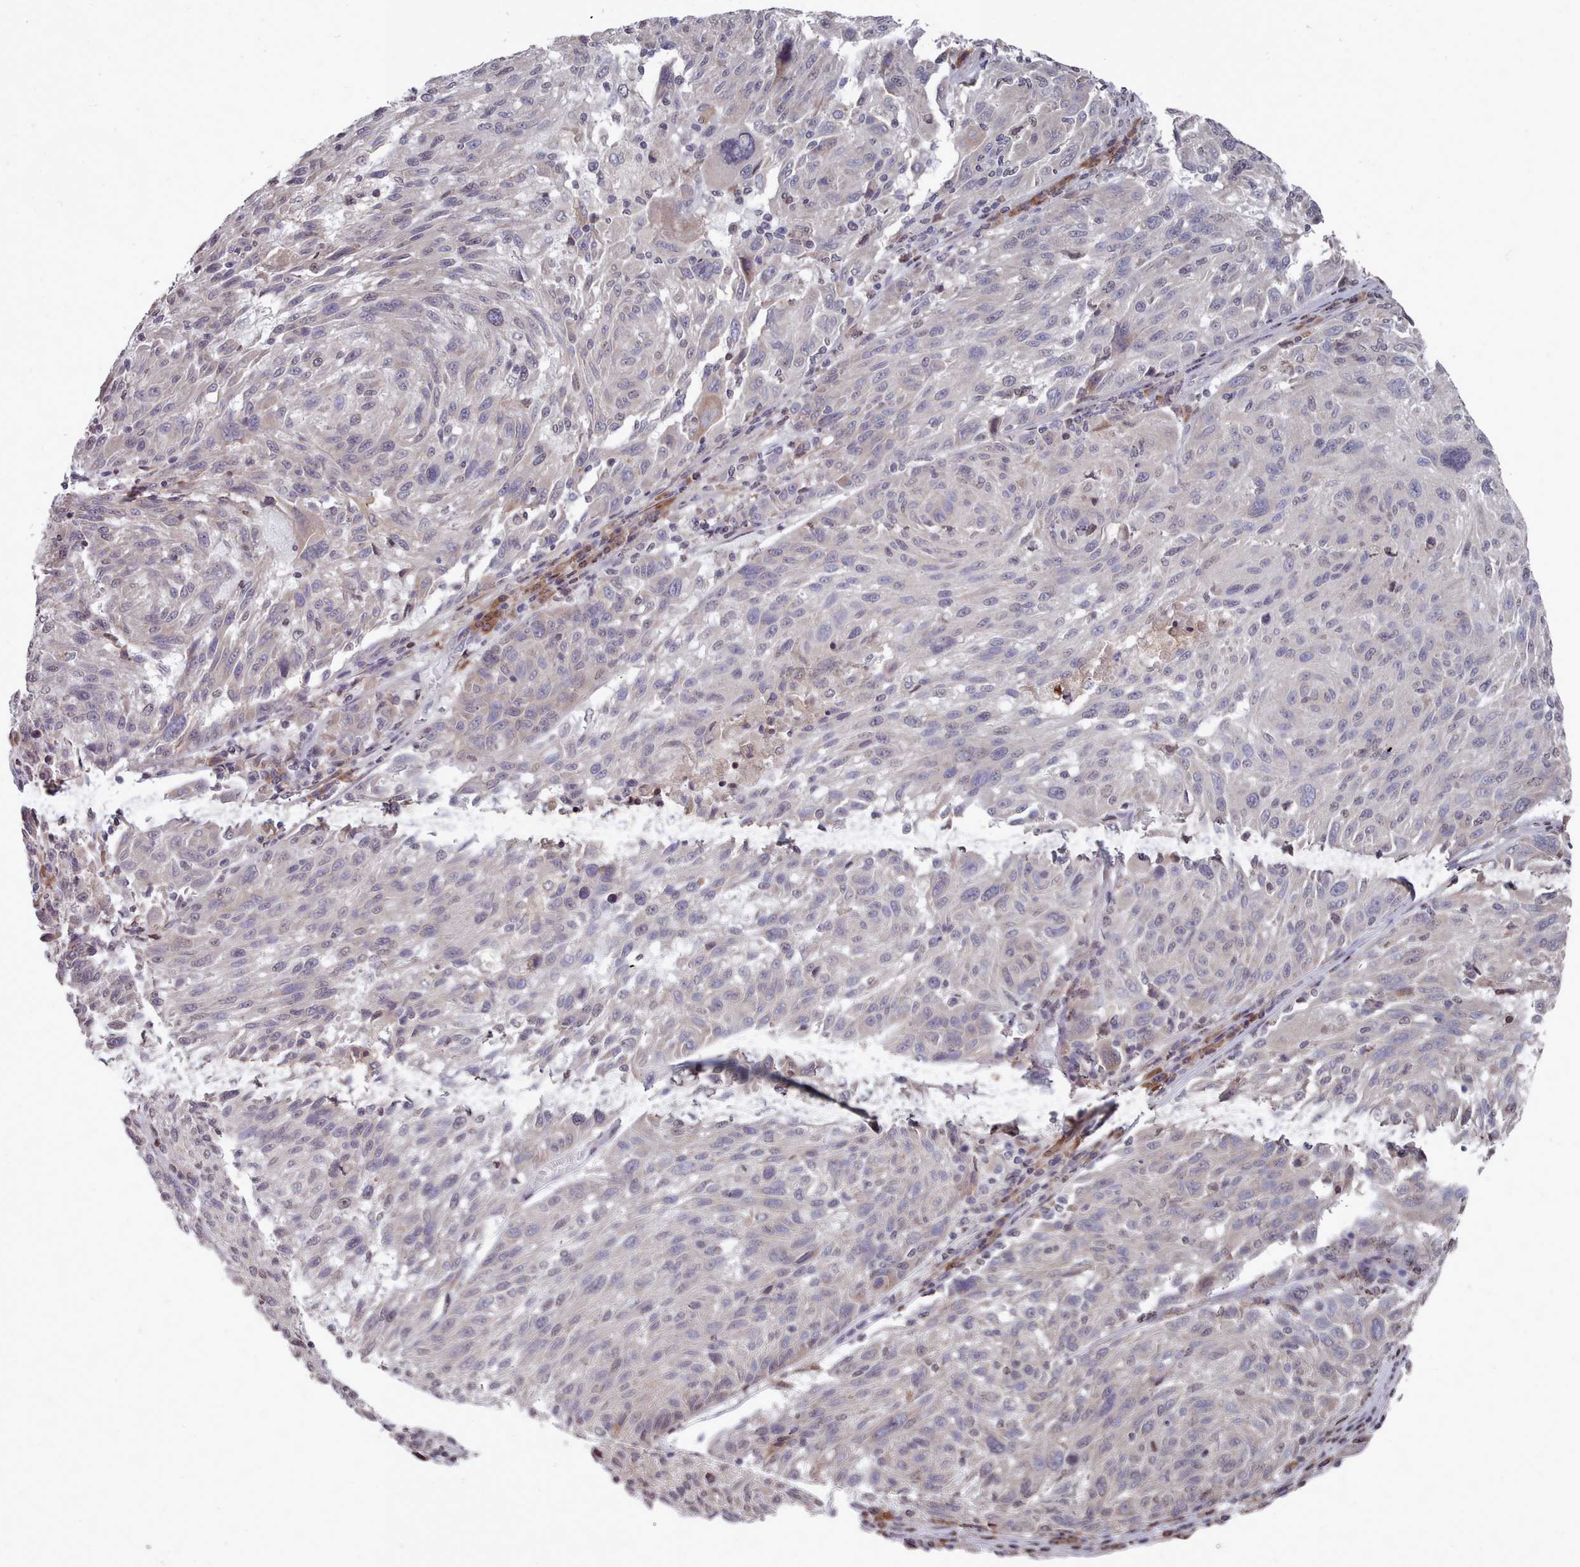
{"staining": {"intensity": "negative", "quantity": "none", "location": "none"}, "tissue": "melanoma", "cell_type": "Tumor cells", "image_type": "cancer", "snomed": [{"axis": "morphology", "description": "Malignant melanoma, NOS"}, {"axis": "topography", "description": "Skin"}], "caption": "An immunohistochemistry histopathology image of melanoma is shown. There is no staining in tumor cells of melanoma. The staining was performed using DAB (3,3'-diaminobenzidine) to visualize the protein expression in brown, while the nuclei were stained in blue with hematoxylin (Magnification: 20x).", "gene": "ACKR3", "patient": {"sex": "male", "age": 53}}